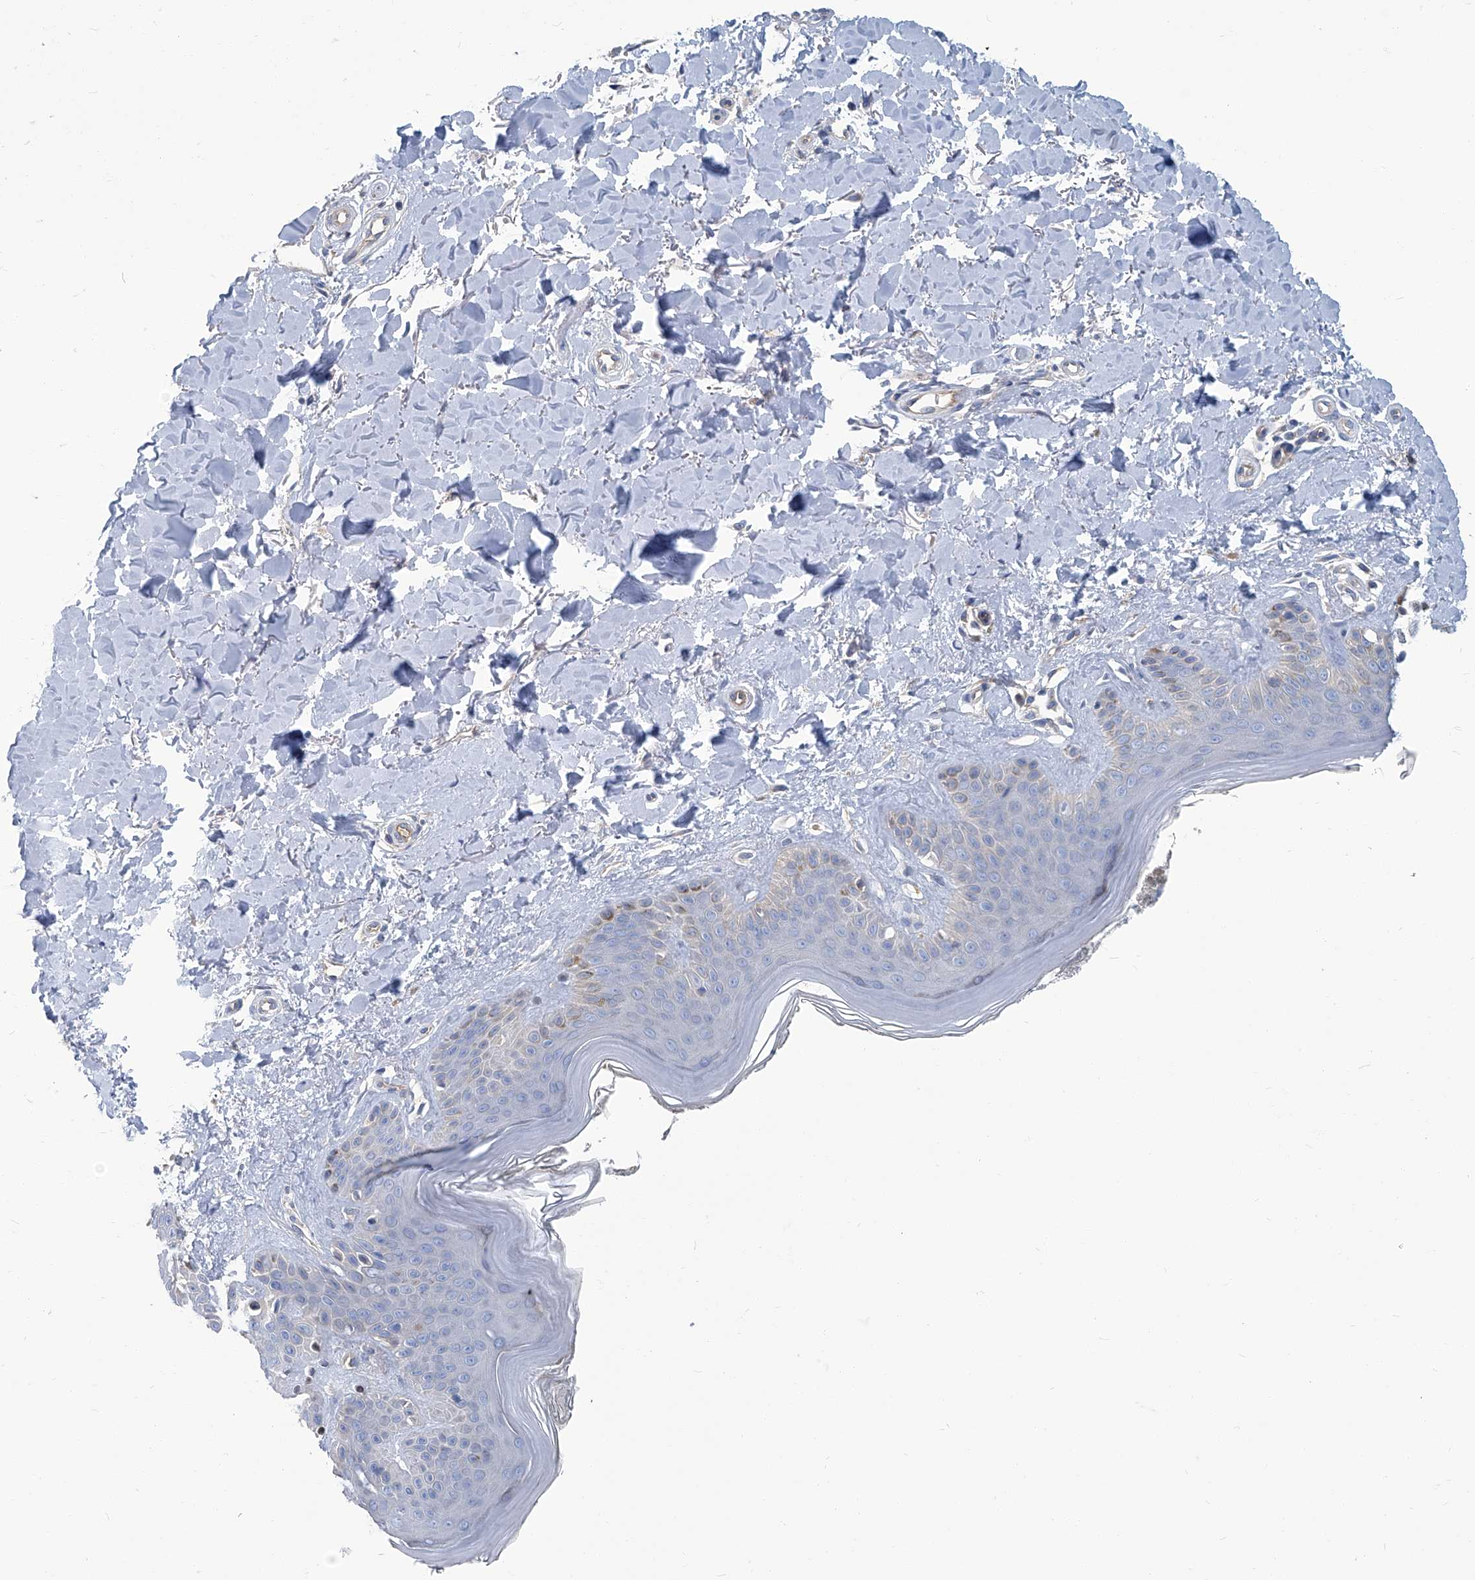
{"staining": {"intensity": "negative", "quantity": "none", "location": "none"}, "tissue": "skin", "cell_type": "Fibroblasts", "image_type": "normal", "snomed": [{"axis": "morphology", "description": "Normal tissue, NOS"}, {"axis": "topography", "description": "Skin"}], "caption": "Fibroblasts show no significant protein staining in normal skin.", "gene": "PFKL", "patient": {"sex": "female", "age": 64}}